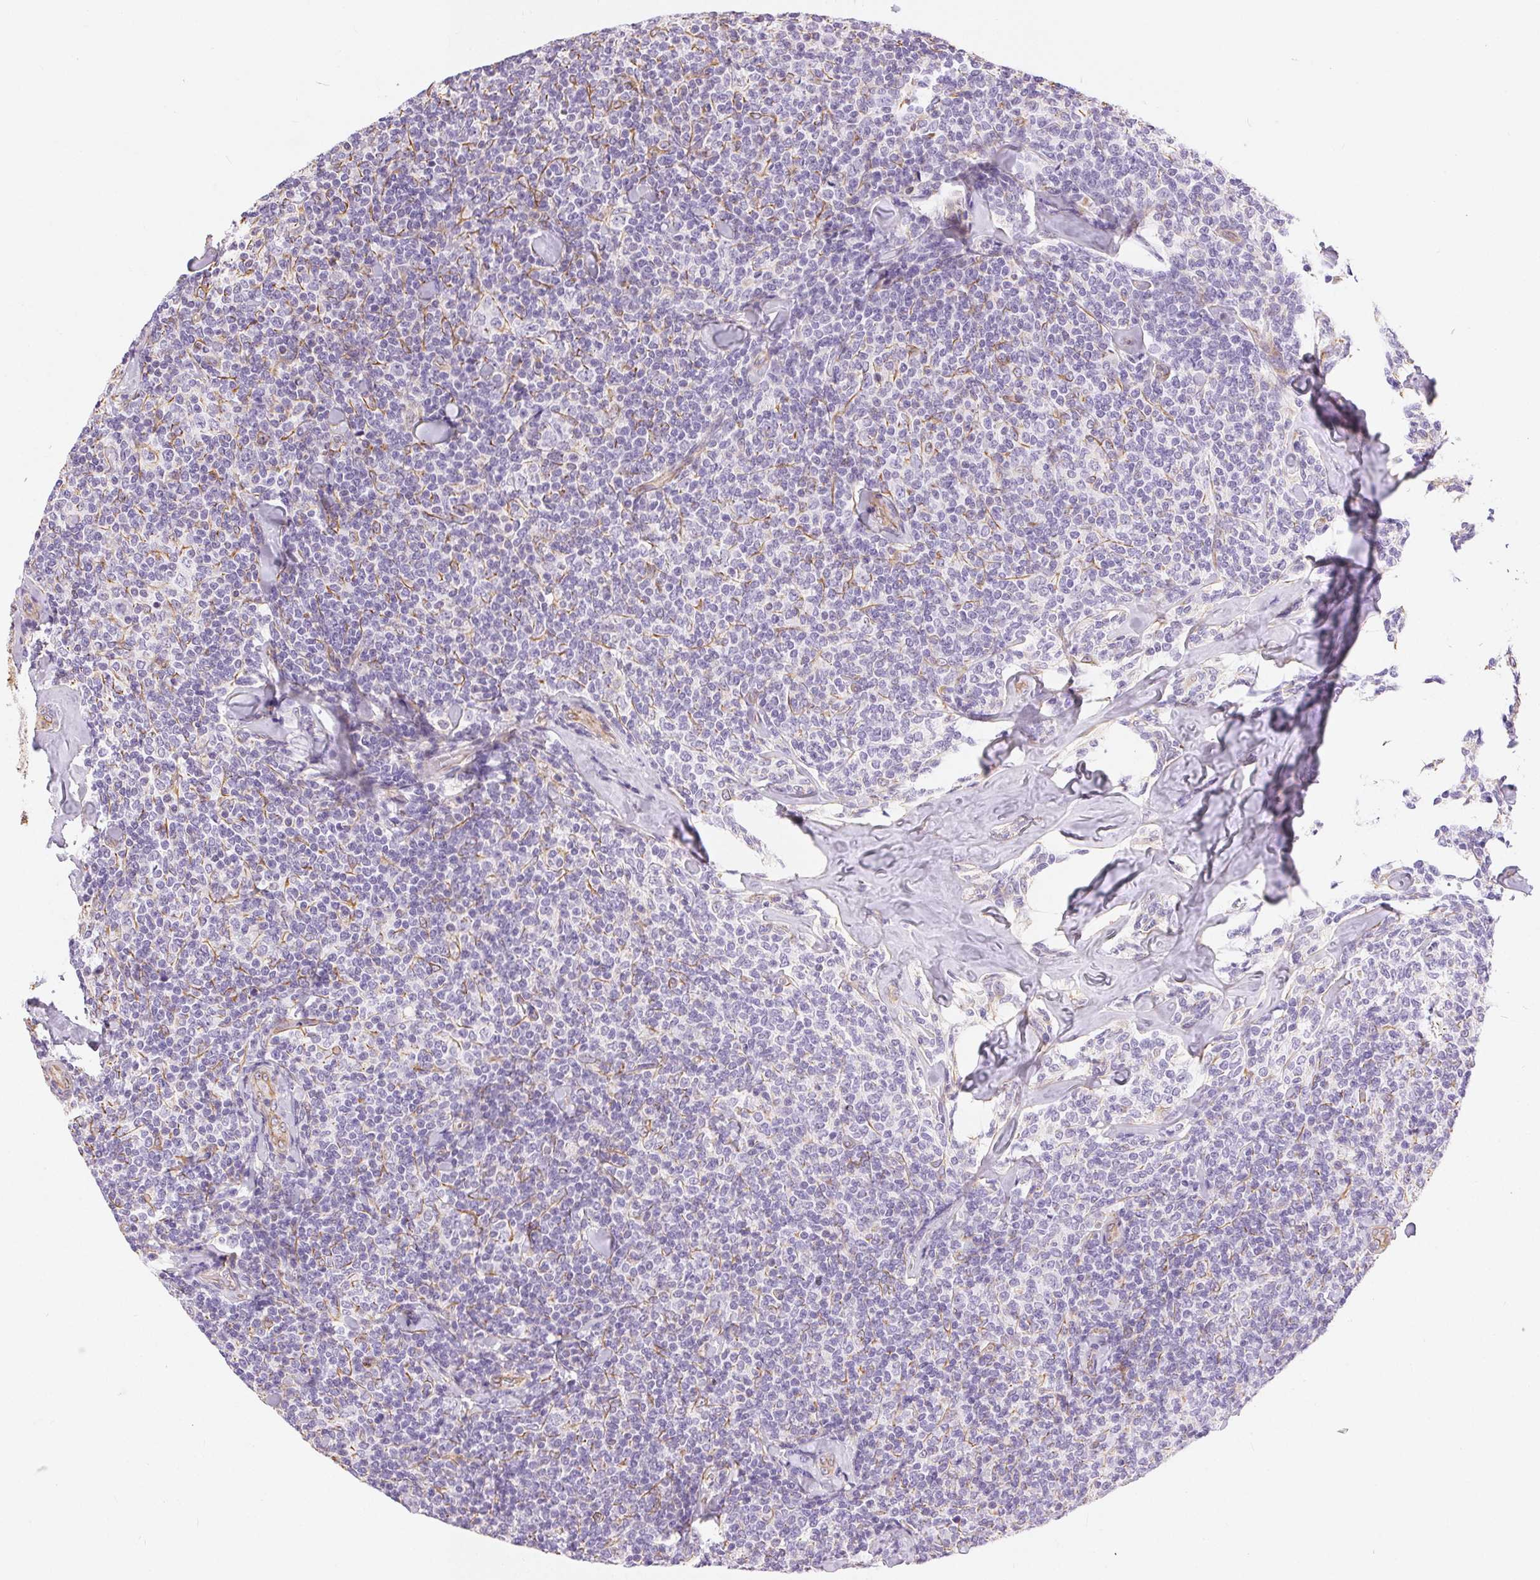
{"staining": {"intensity": "negative", "quantity": "none", "location": "none"}, "tissue": "lymphoma", "cell_type": "Tumor cells", "image_type": "cancer", "snomed": [{"axis": "morphology", "description": "Malignant lymphoma, non-Hodgkin's type, Low grade"}, {"axis": "topography", "description": "Lymph node"}], "caption": "The immunohistochemistry micrograph has no significant expression in tumor cells of low-grade malignant lymphoma, non-Hodgkin's type tissue.", "gene": "GFAP", "patient": {"sex": "female", "age": 56}}